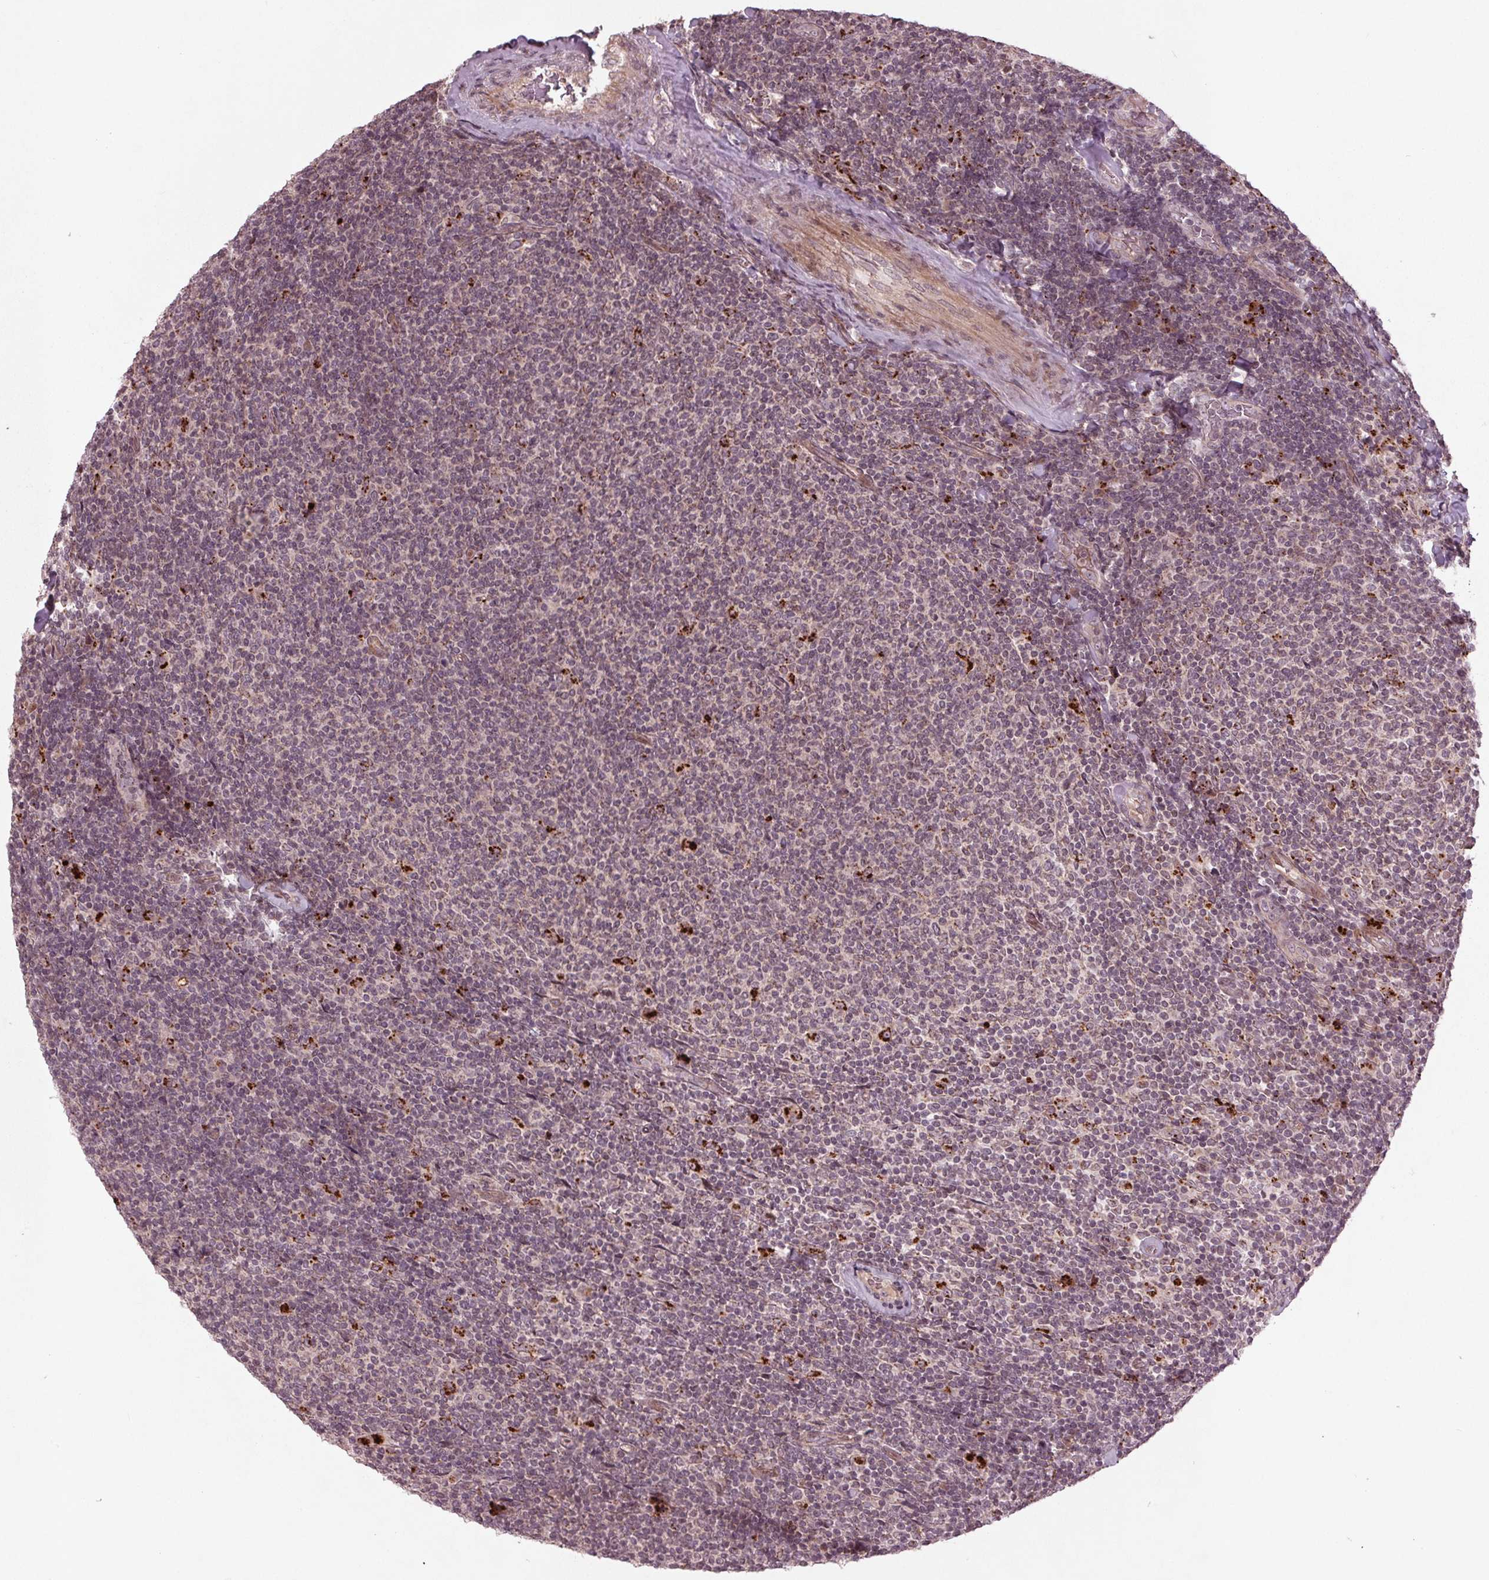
{"staining": {"intensity": "negative", "quantity": "none", "location": "none"}, "tissue": "lymphoma", "cell_type": "Tumor cells", "image_type": "cancer", "snomed": [{"axis": "morphology", "description": "Malignant lymphoma, non-Hodgkin's type, Low grade"}, {"axis": "topography", "description": "Lymph node"}], "caption": "Tumor cells show no significant expression in low-grade malignant lymphoma, non-Hodgkin's type.", "gene": "CDKL4", "patient": {"sex": "male", "age": 52}}